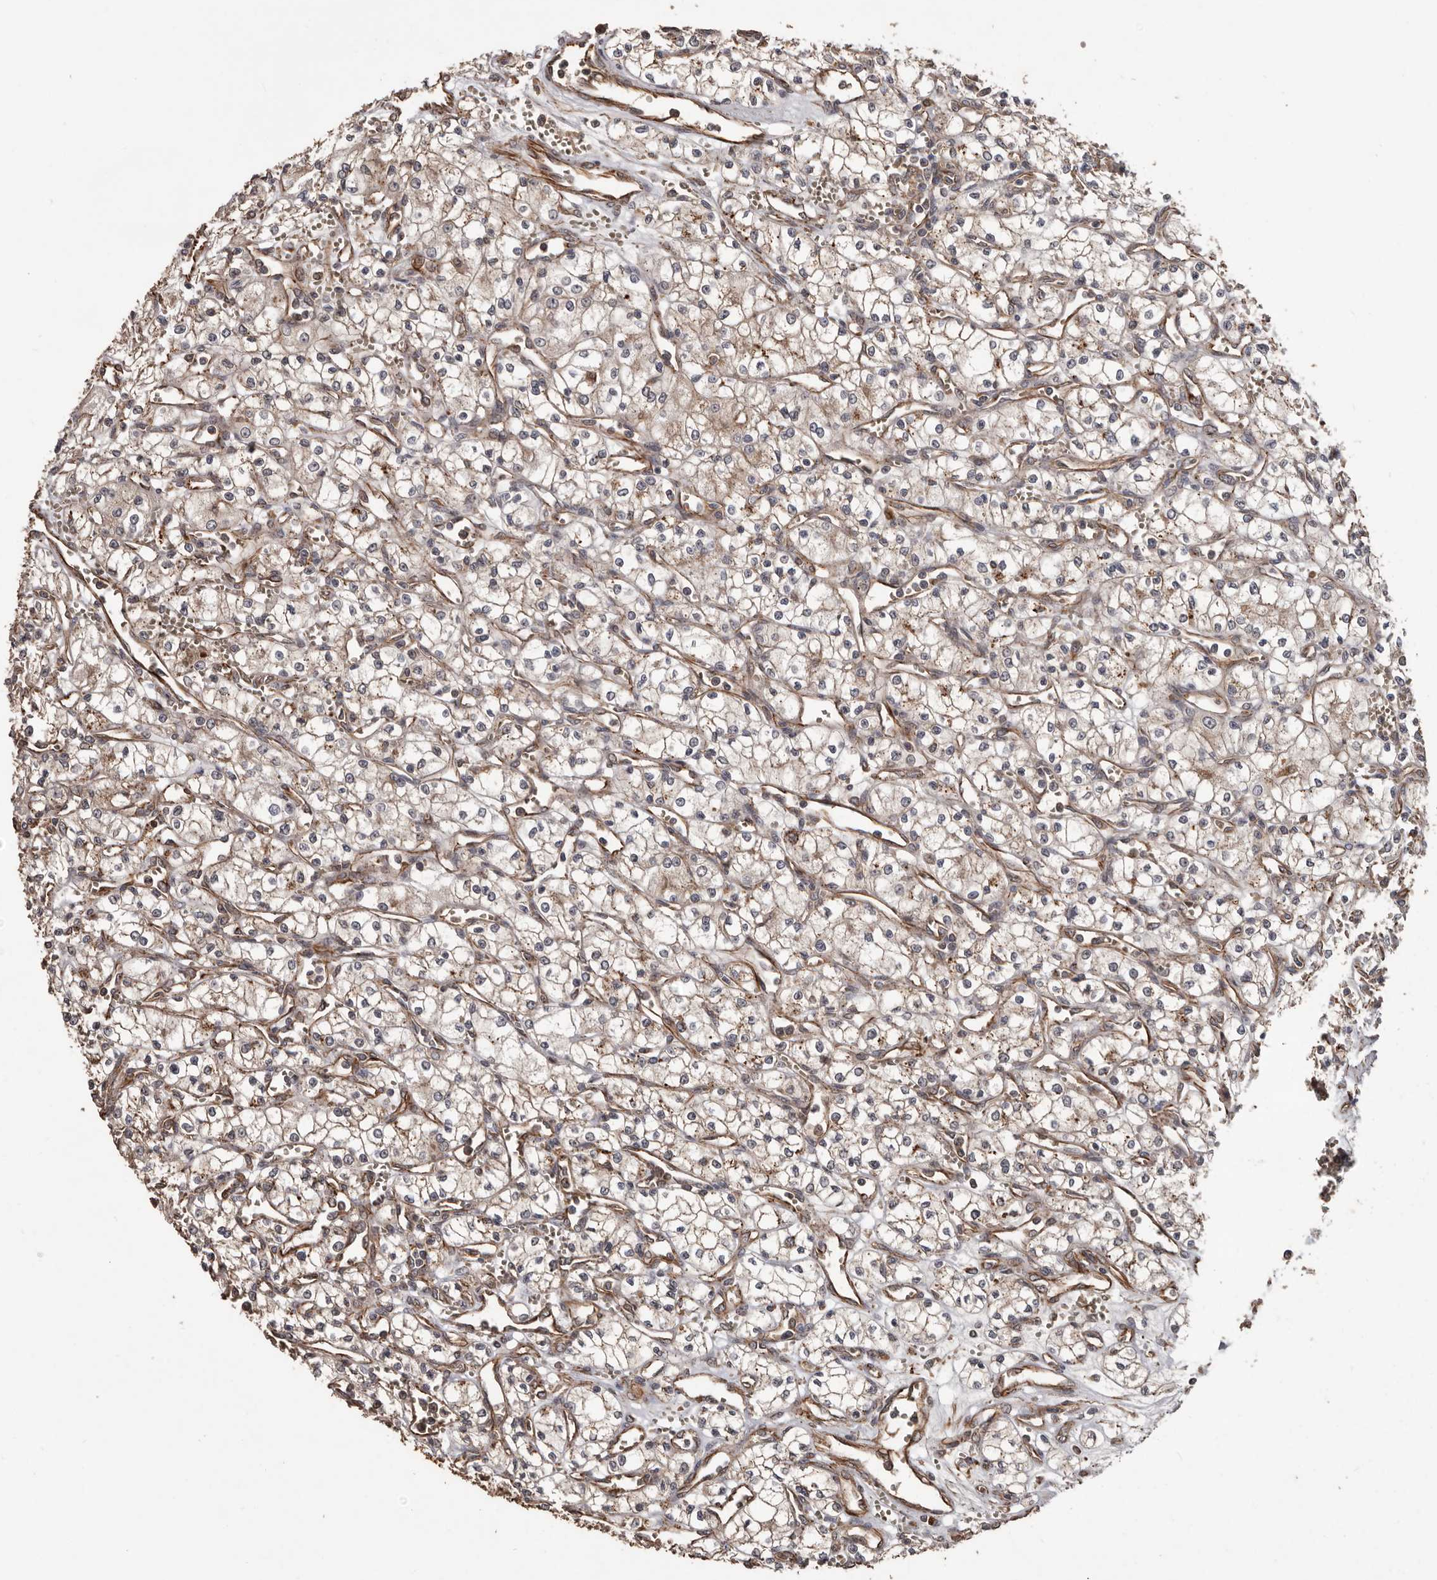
{"staining": {"intensity": "weak", "quantity": ">75%", "location": "cytoplasmic/membranous"}, "tissue": "renal cancer", "cell_type": "Tumor cells", "image_type": "cancer", "snomed": [{"axis": "morphology", "description": "Adenocarcinoma, NOS"}, {"axis": "topography", "description": "Kidney"}], "caption": "Renal adenocarcinoma stained with a brown dye shows weak cytoplasmic/membranous positive expression in approximately >75% of tumor cells.", "gene": "BRAT1", "patient": {"sex": "male", "age": 59}}